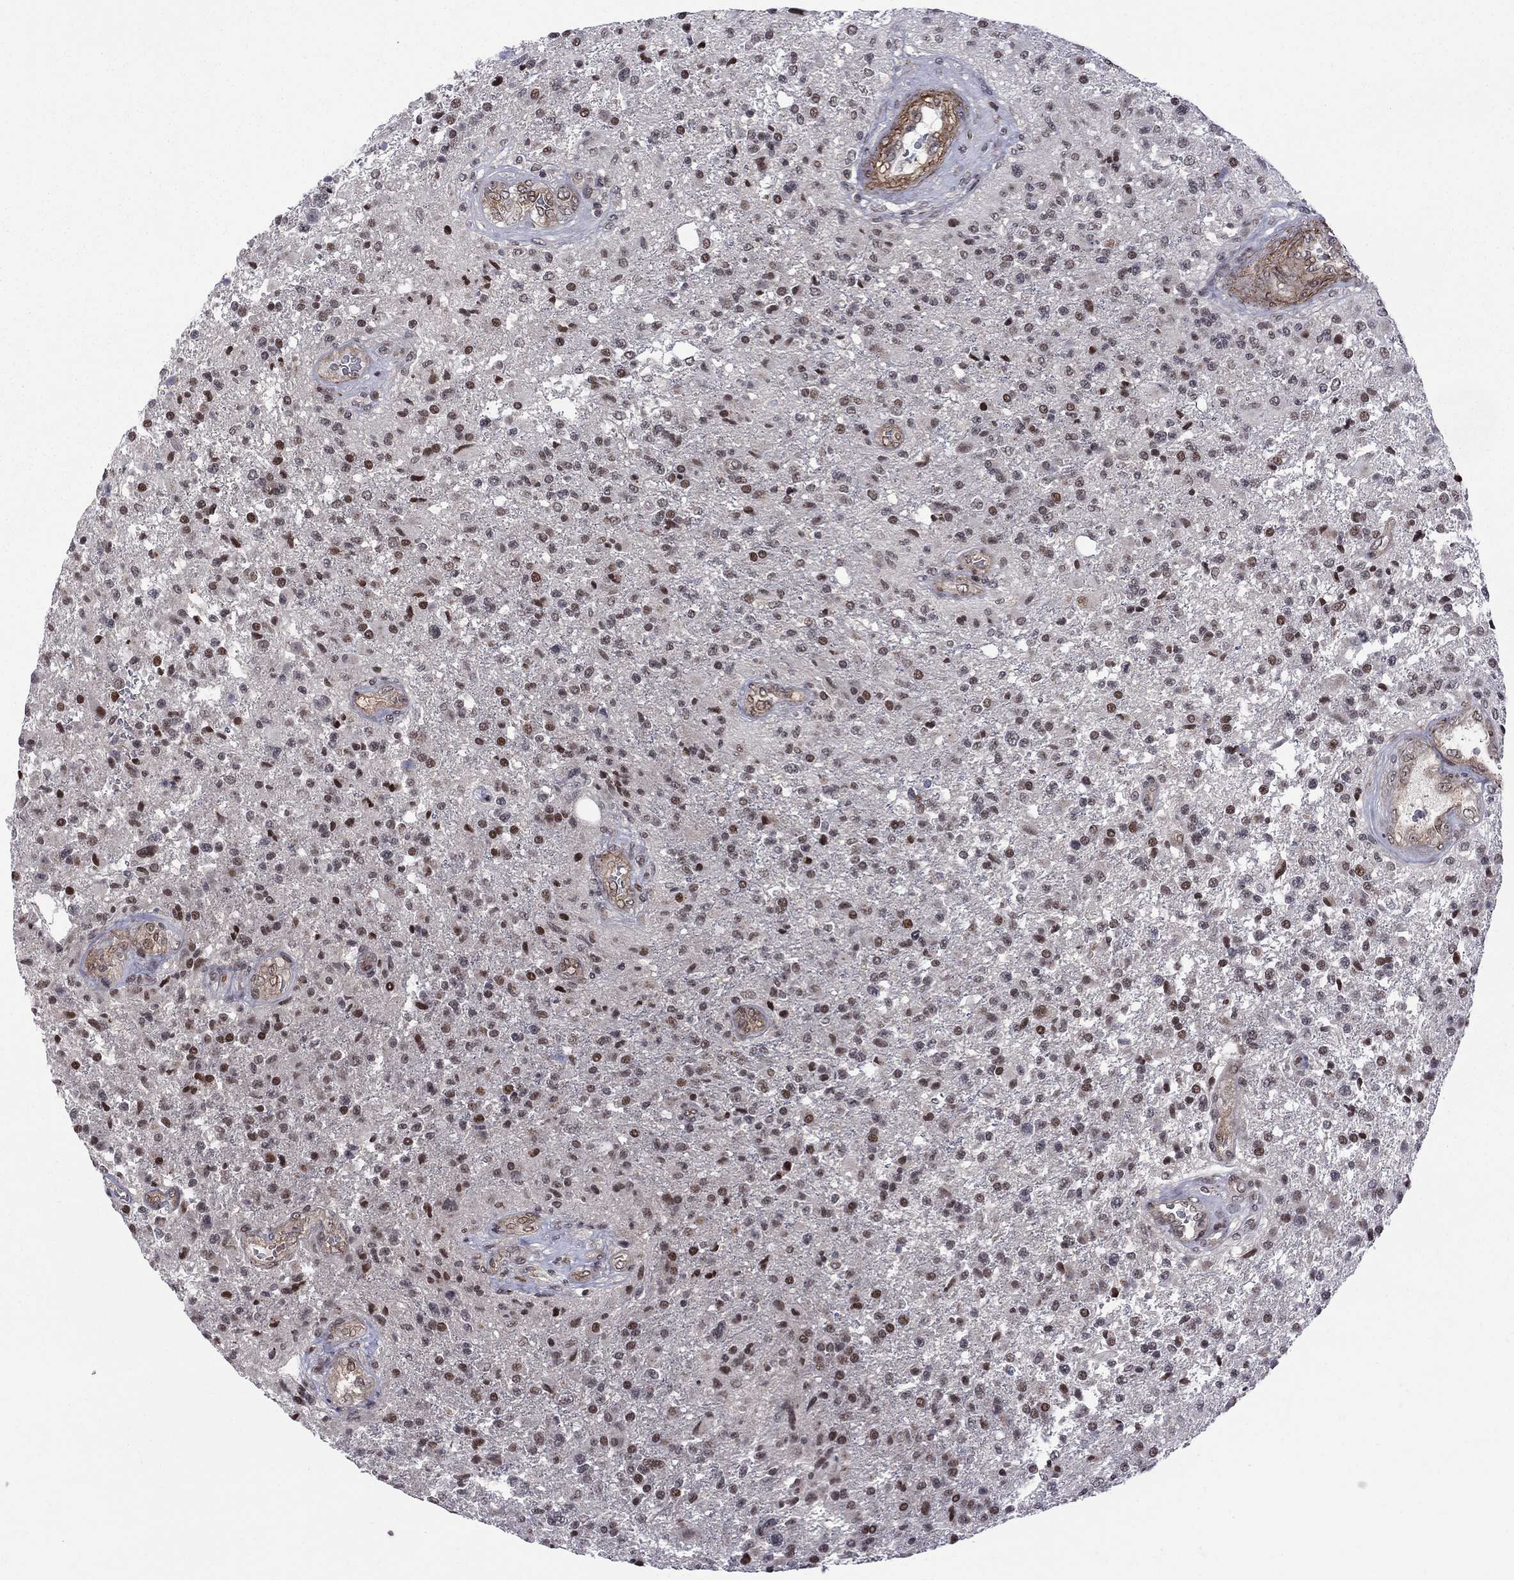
{"staining": {"intensity": "strong", "quantity": "<25%", "location": "nuclear"}, "tissue": "glioma", "cell_type": "Tumor cells", "image_type": "cancer", "snomed": [{"axis": "morphology", "description": "Glioma, malignant, High grade"}, {"axis": "topography", "description": "Brain"}], "caption": "Immunohistochemical staining of human glioma displays medium levels of strong nuclear protein positivity in about <25% of tumor cells.", "gene": "BRF1", "patient": {"sex": "male", "age": 56}}